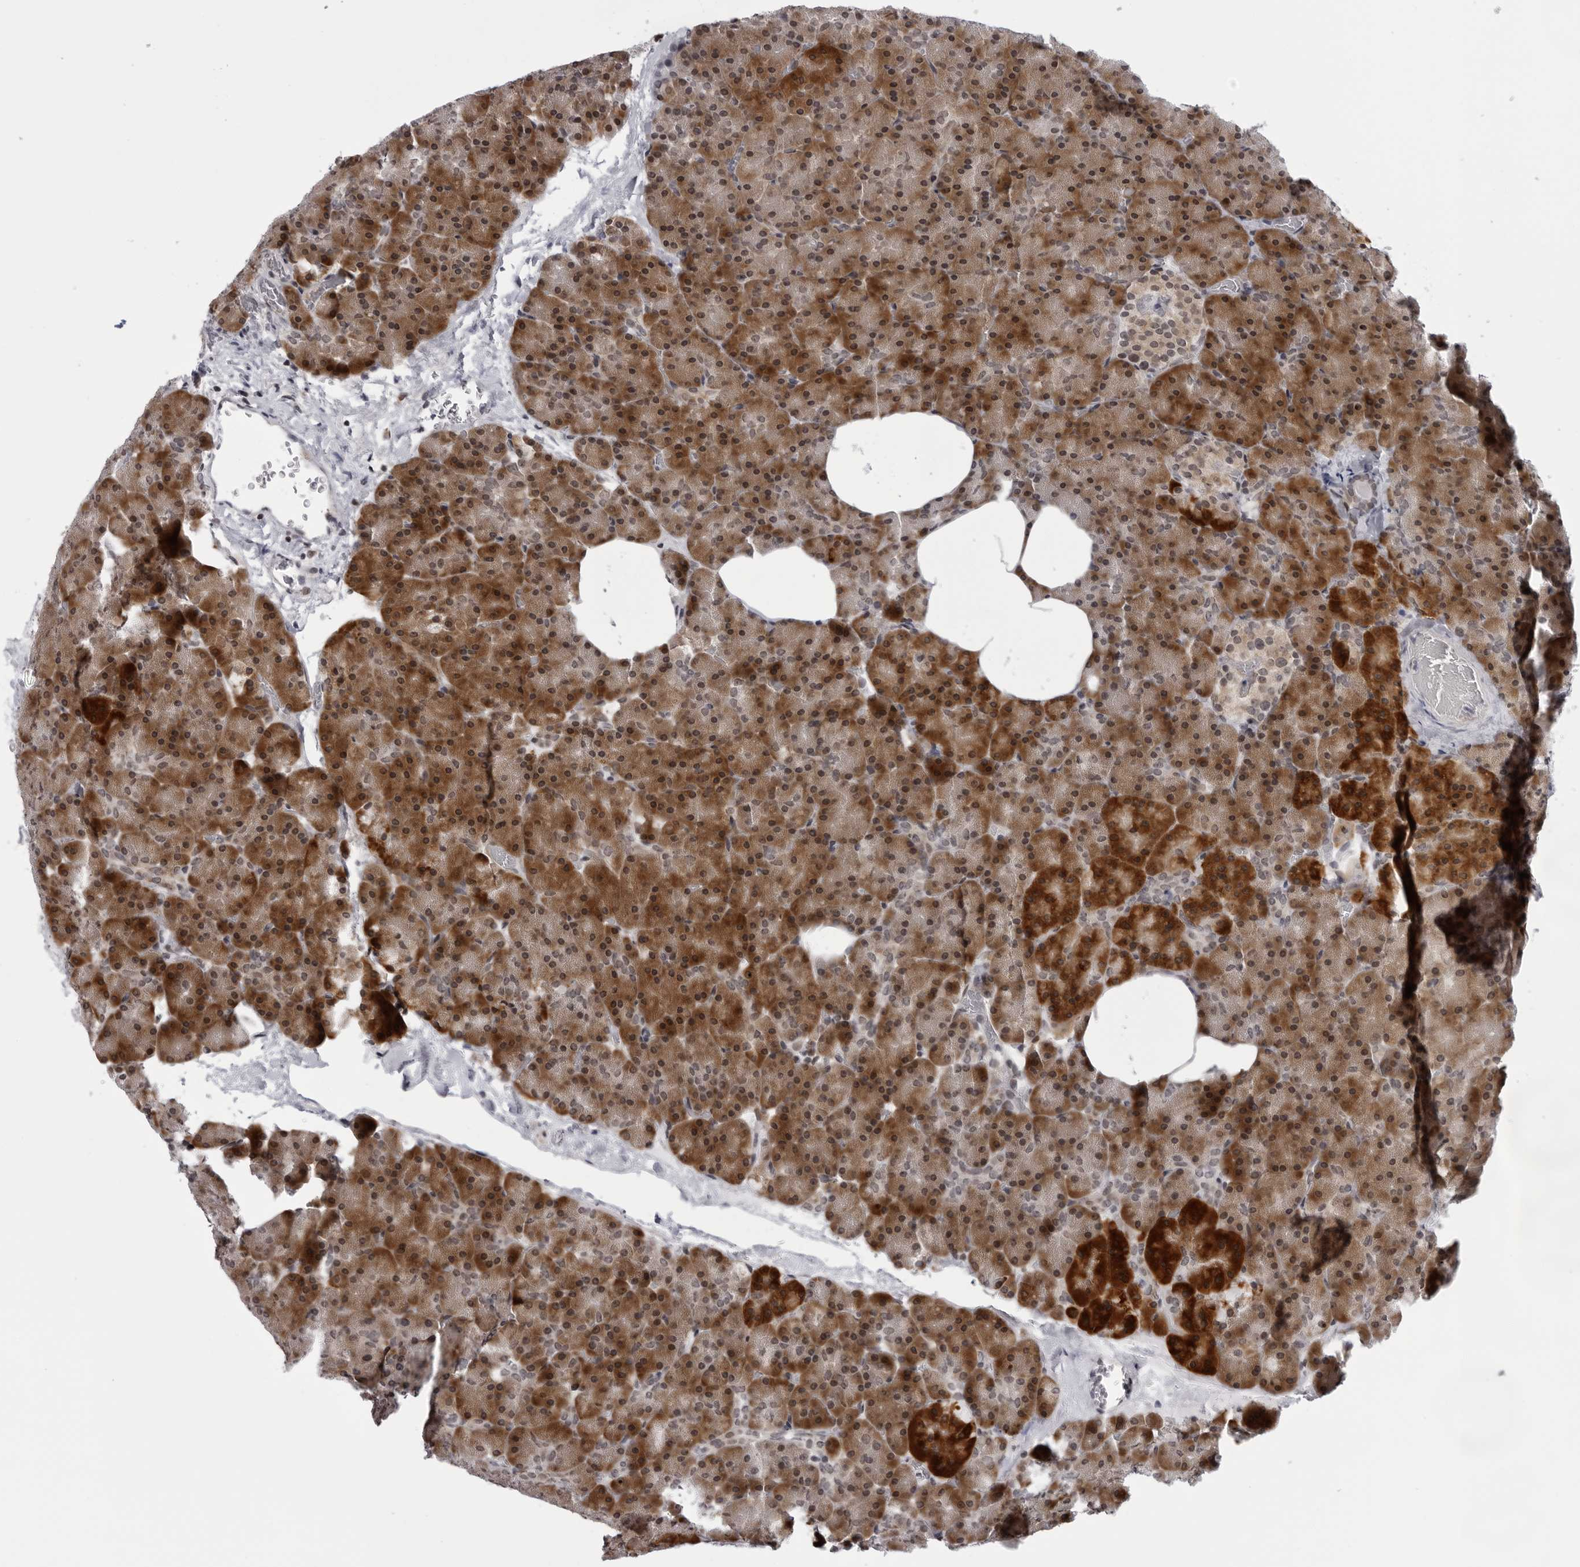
{"staining": {"intensity": "strong", "quantity": ">75%", "location": "cytoplasmic/membranous,nuclear"}, "tissue": "pancreas", "cell_type": "Exocrine glandular cells", "image_type": "normal", "snomed": [{"axis": "morphology", "description": "Normal tissue, NOS"}, {"axis": "morphology", "description": "Carcinoid, malignant, NOS"}, {"axis": "topography", "description": "Pancreas"}], "caption": "Immunohistochemical staining of unremarkable pancreas reveals >75% levels of strong cytoplasmic/membranous,nuclear protein expression in about >75% of exocrine glandular cells.", "gene": "GCSAML", "patient": {"sex": "female", "age": 35}}